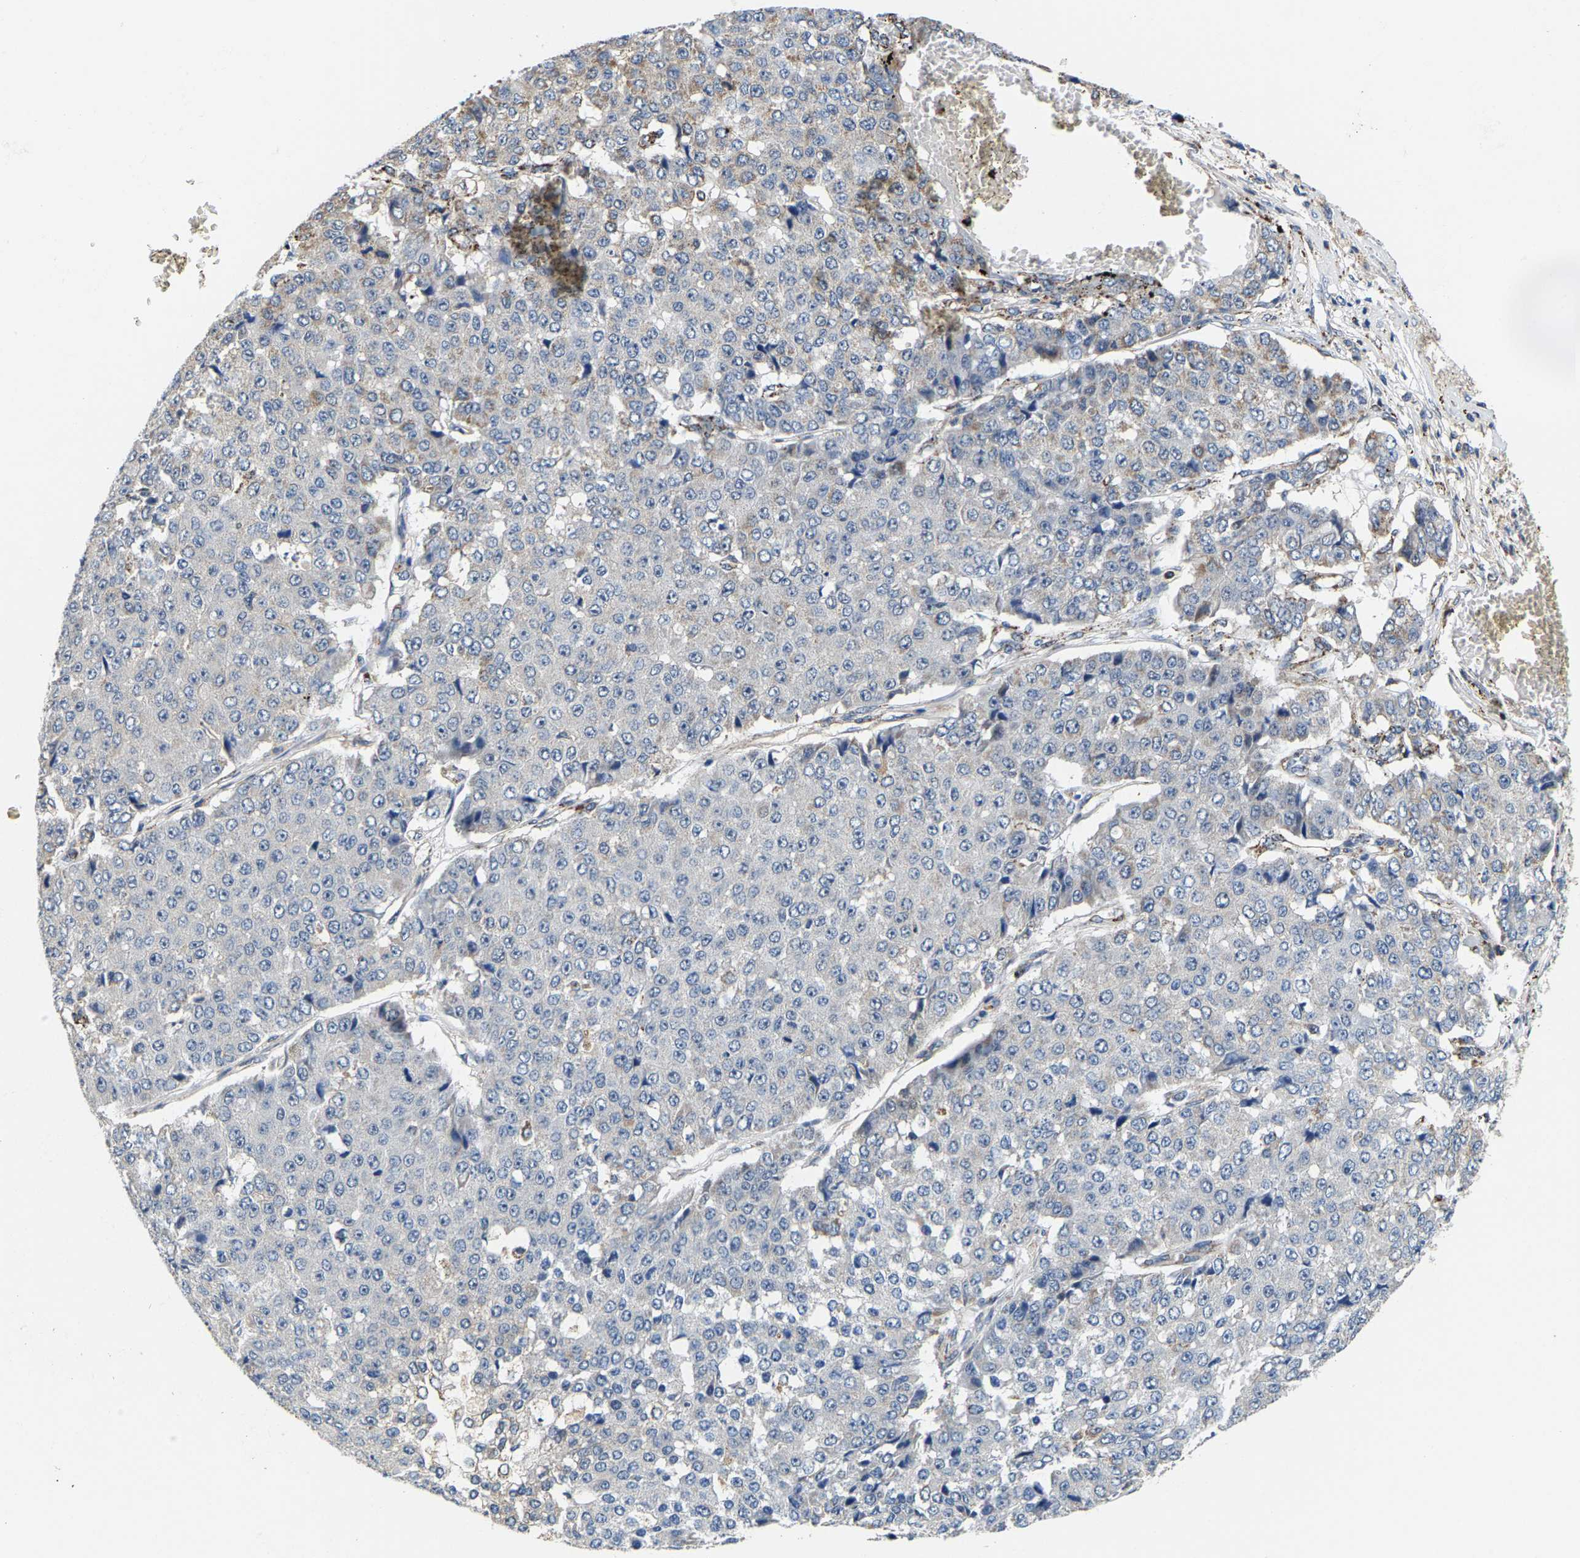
{"staining": {"intensity": "moderate", "quantity": "25%-75%", "location": "cytoplasmic/membranous"}, "tissue": "pancreatic cancer", "cell_type": "Tumor cells", "image_type": "cancer", "snomed": [{"axis": "morphology", "description": "Adenocarcinoma, NOS"}, {"axis": "topography", "description": "Pancreas"}], "caption": "Immunohistochemical staining of adenocarcinoma (pancreatic) reveals moderate cytoplasmic/membranous protein staining in approximately 25%-75% of tumor cells.", "gene": "SHMT2", "patient": {"sex": "male", "age": 50}}